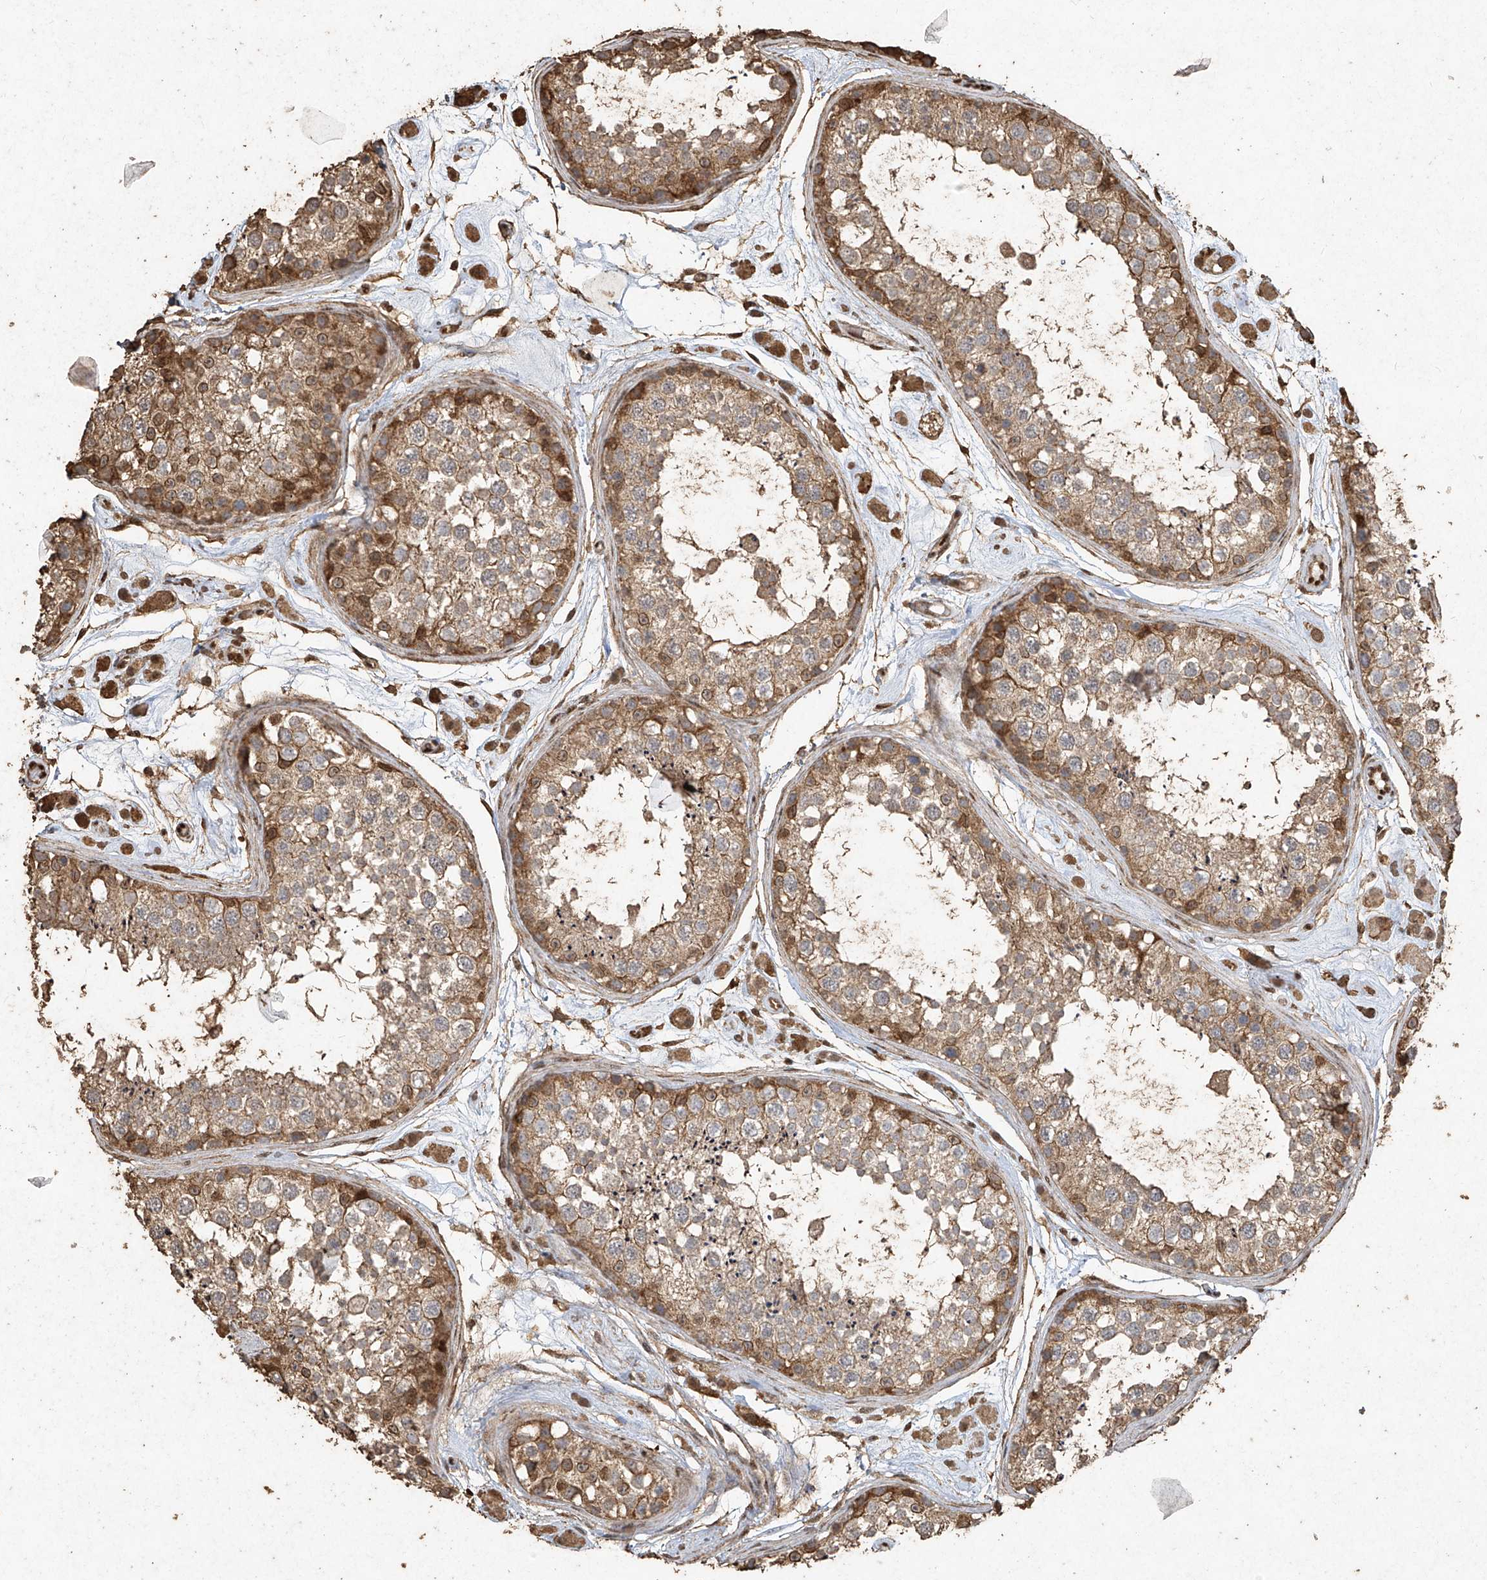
{"staining": {"intensity": "moderate", "quantity": ">75%", "location": "cytoplasmic/membranous"}, "tissue": "testis", "cell_type": "Cells in seminiferous ducts", "image_type": "normal", "snomed": [{"axis": "morphology", "description": "Normal tissue, NOS"}, {"axis": "topography", "description": "Testis"}], "caption": "IHC micrograph of unremarkable testis: human testis stained using immunohistochemistry demonstrates medium levels of moderate protein expression localized specifically in the cytoplasmic/membranous of cells in seminiferous ducts, appearing as a cytoplasmic/membranous brown color.", "gene": "ERBB3", "patient": {"sex": "male", "age": 25}}